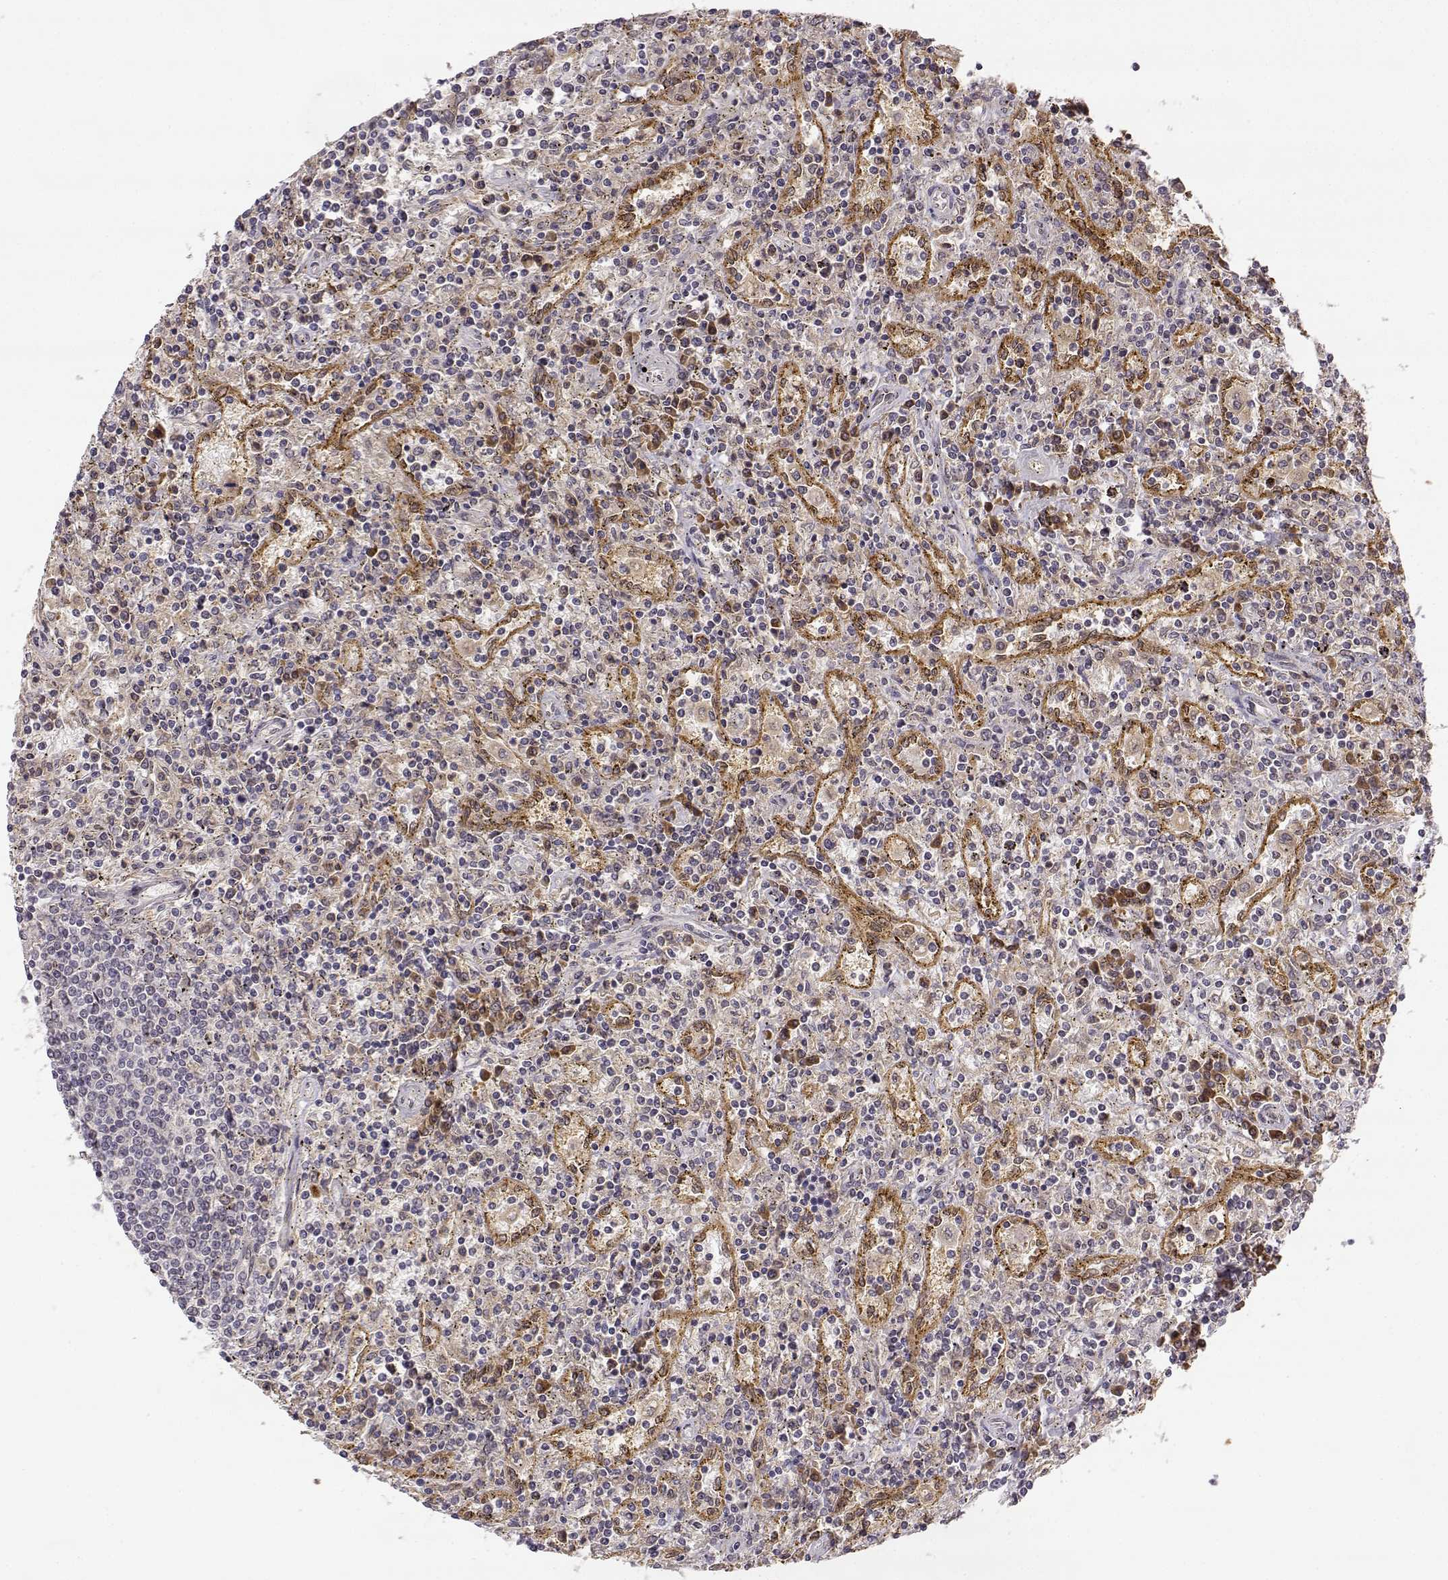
{"staining": {"intensity": "negative", "quantity": "none", "location": "none"}, "tissue": "lymphoma", "cell_type": "Tumor cells", "image_type": "cancer", "snomed": [{"axis": "morphology", "description": "Malignant lymphoma, non-Hodgkin's type, Low grade"}, {"axis": "topography", "description": "Spleen"}], "caption": "Malignant lymphoma, non-Hodgkin's type (low-grade) was stained to show a protein in brown. There is no significant positivity in tumor cells.", "gene": "ERGIC2", "patient": {"sex": "male", "age": 62}}